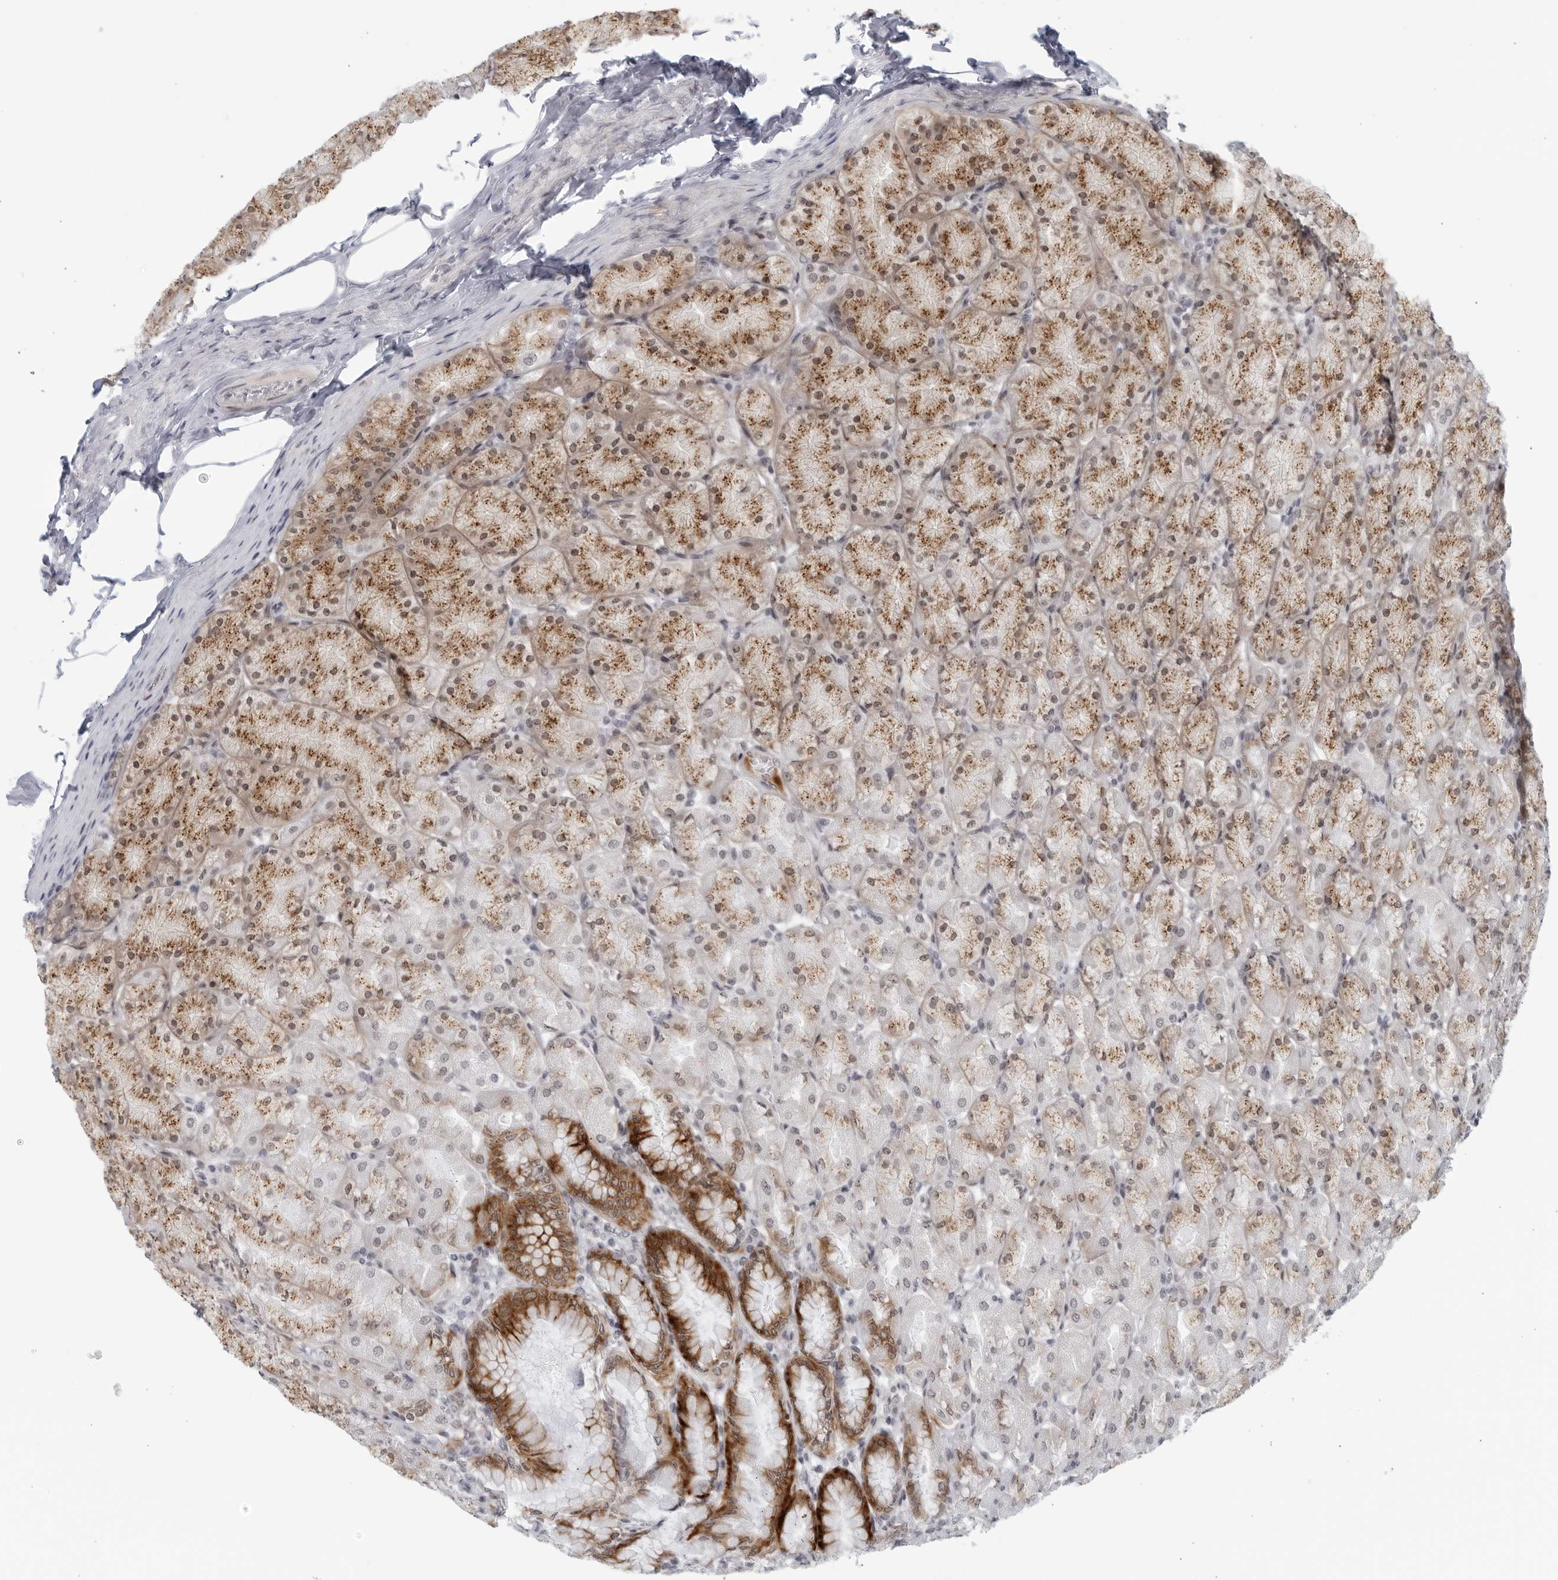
{"staining": {"intensity": "strong", "quantity": "25%-75%", "location": "cytoplasmic/membranous"}, "tissue": "stomach", "cell_type": "Glandular cells", "image_type": "normal", "snomed": [{"axis": "morphology", "description": "Normal tissue, NOS"}, {"axis": "topography", "description": "Stomach, upper"}], "caption": "Protein staining displays strong cytoplasmic/membranous expression in approximately 25%-75% of glandular cells in unremarkable stomach.", "gene": "WDTC1", "patient": {"sex": "female", "age": 56}}